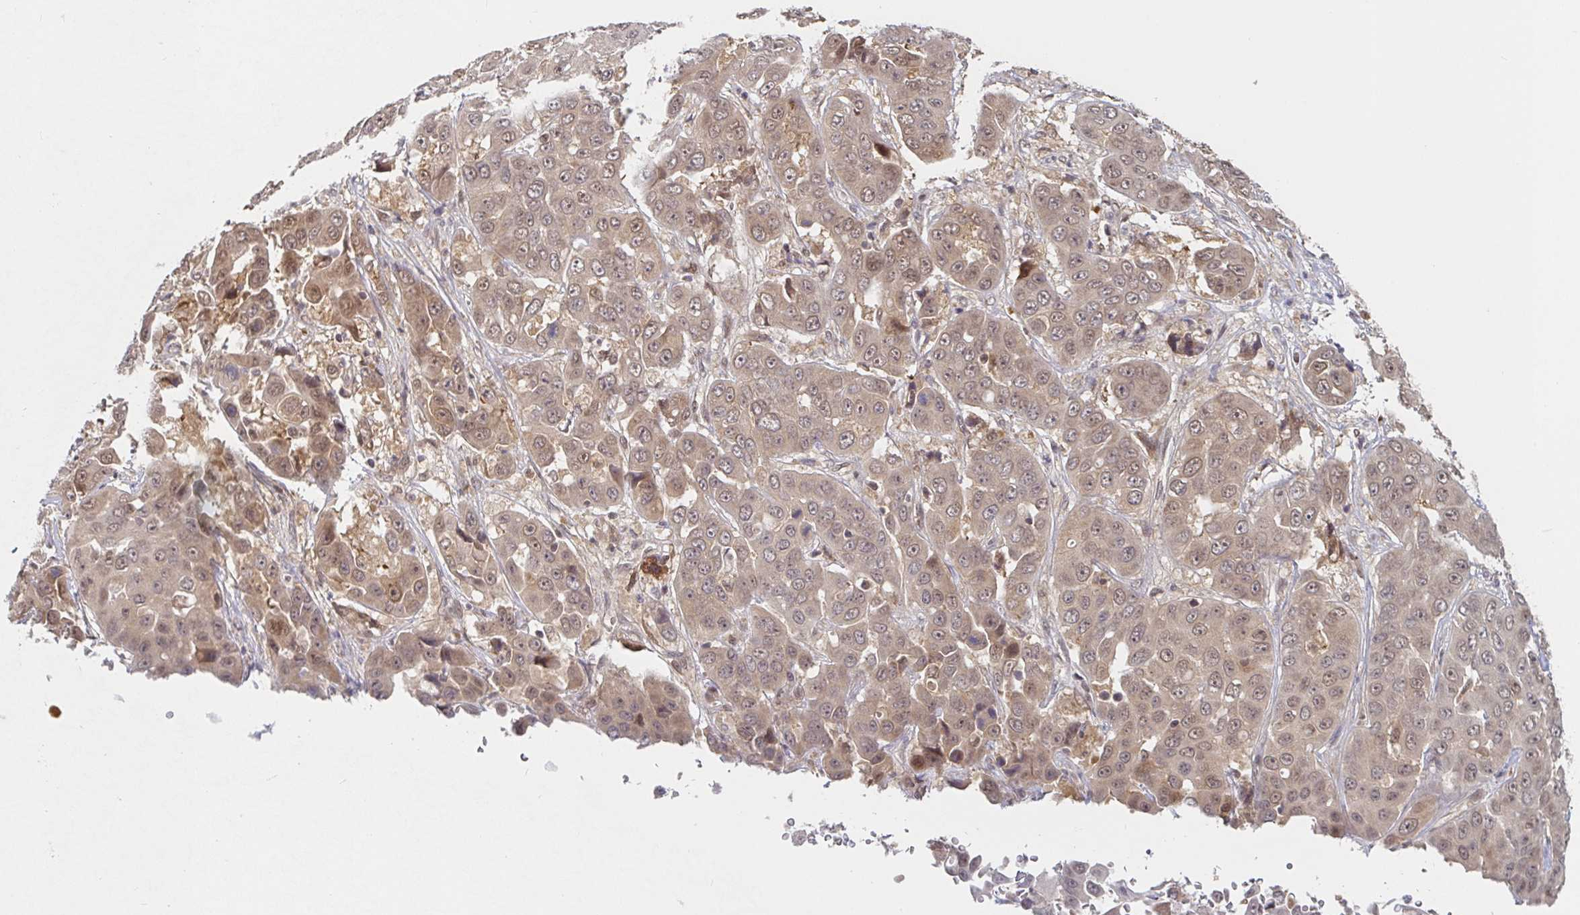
{"staining": {"intensity": "weak", "quantity": ">75%", "location": "cytoplasmic/membranous,nuclear"}, "tissue": "liver cancer", "cell_type": "Tumor cells", "image_type": "cancer", "snomed": [{"axis": "morphology", "description": "Cholangiocarcinoma"}, {"axis": "topography", "description": "Liver"}], "caption": "Liver cholangiocarcinoma stained with DAB immunohistochemistry displays low levels of weak cytoplasmic/membranous and nuclear expression in approximately >75% of tumor cells.", "gene": "ALG1", "patient": {"sex": "female", "age": 52}}